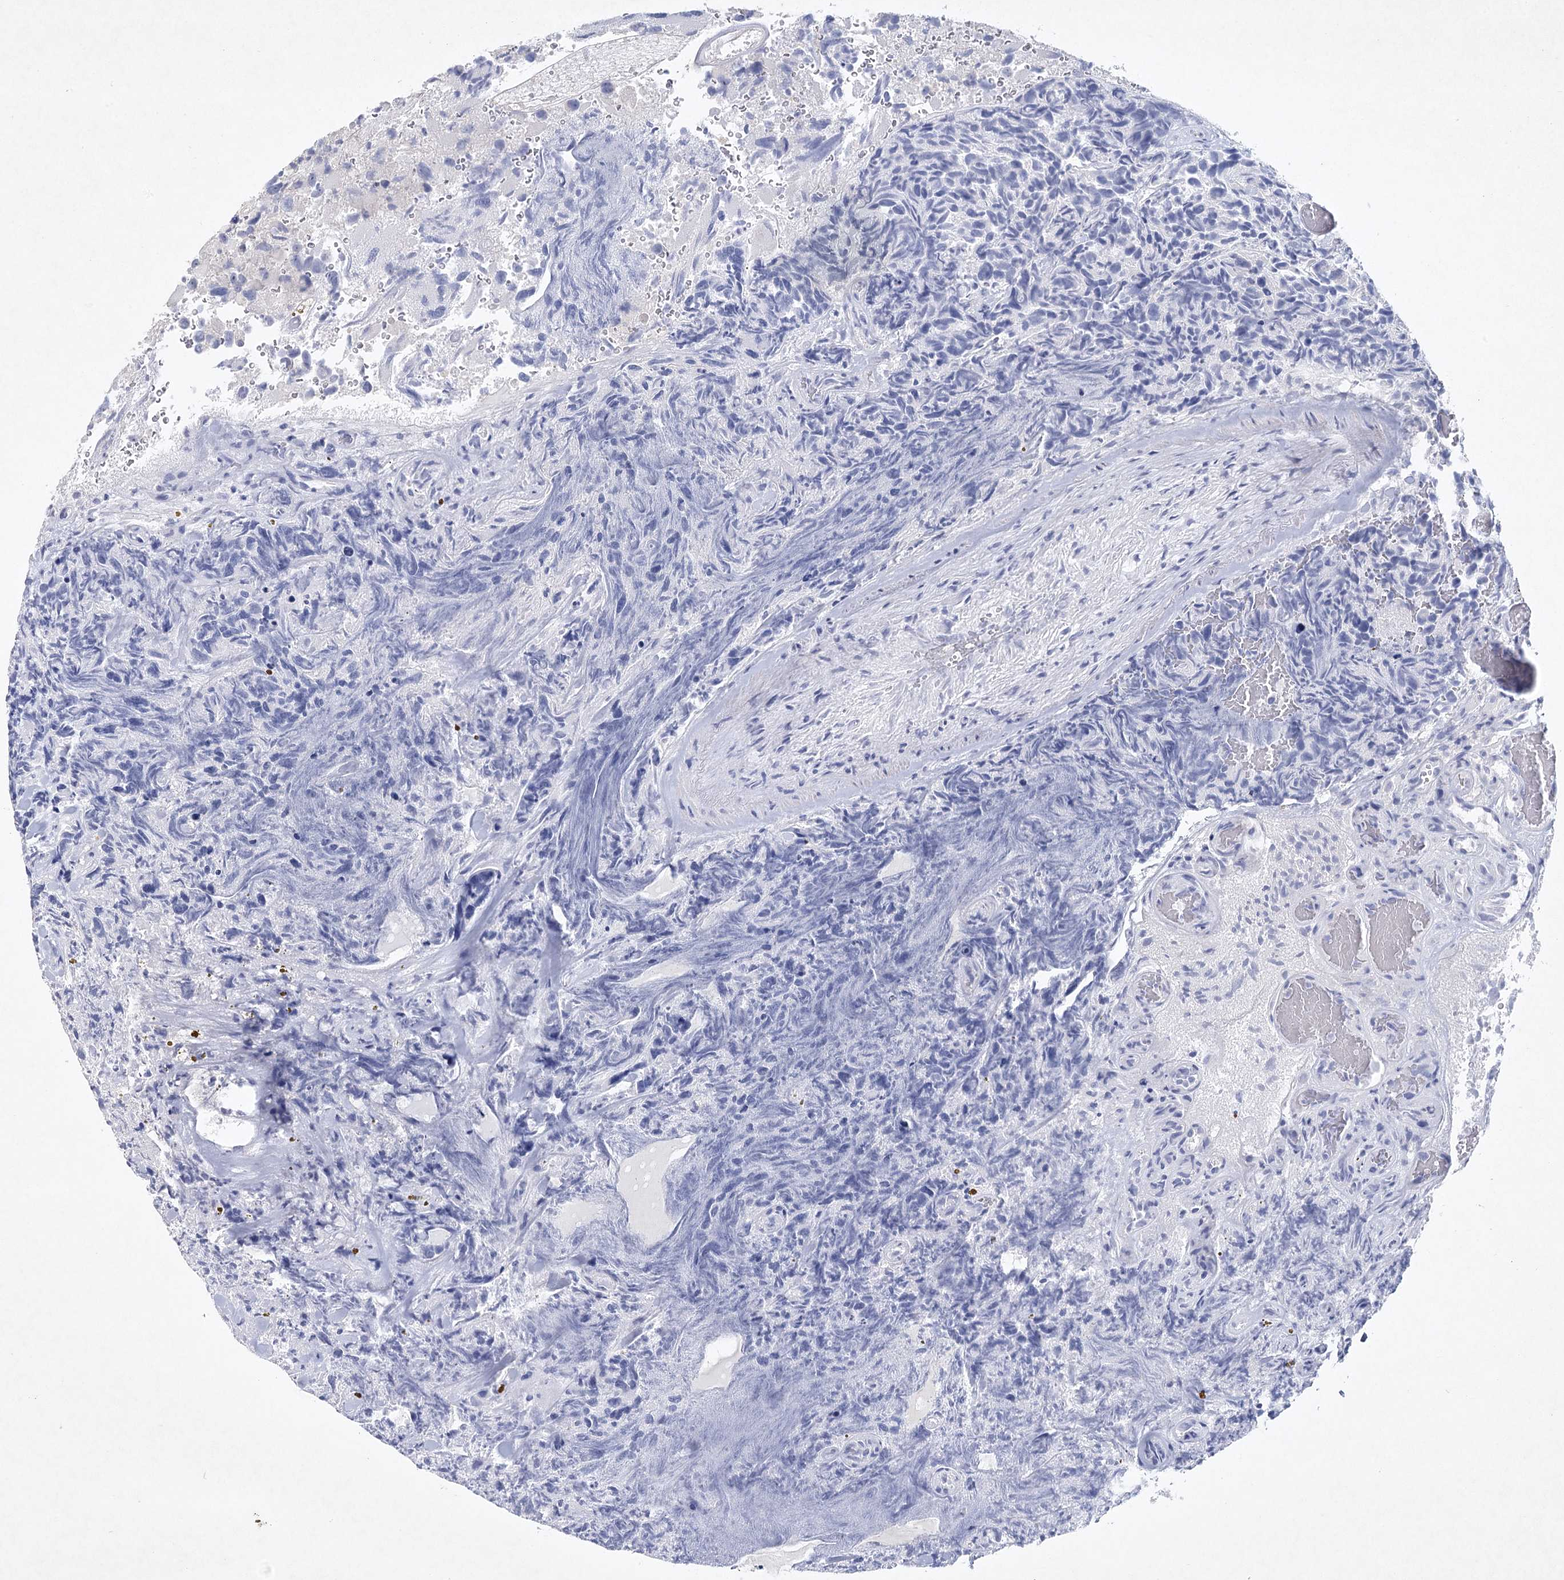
{"staining": {"intensity": "negative", "quantity": "none", "location": "none"}, "tissue": "glioma", "cell_type": "Tumor cells", "image_type": "cancer", "snomed": [{"axis": "morphology", "description": "Glioma, malignant, High grade"}, {"axis": "topography", "description": "Brain"}], "caption": "An immunohistochemistry (IHC) micrograph of high-grade glioma (malignant) is shown. There is no staining in tumor cells of high-grade glioma (malignant). (Immunohistochemistry (ihc), brightfield microscopy, high magnification).", "gene": "MAP3K13", "patient": {"sex": "male", "age": 69}}